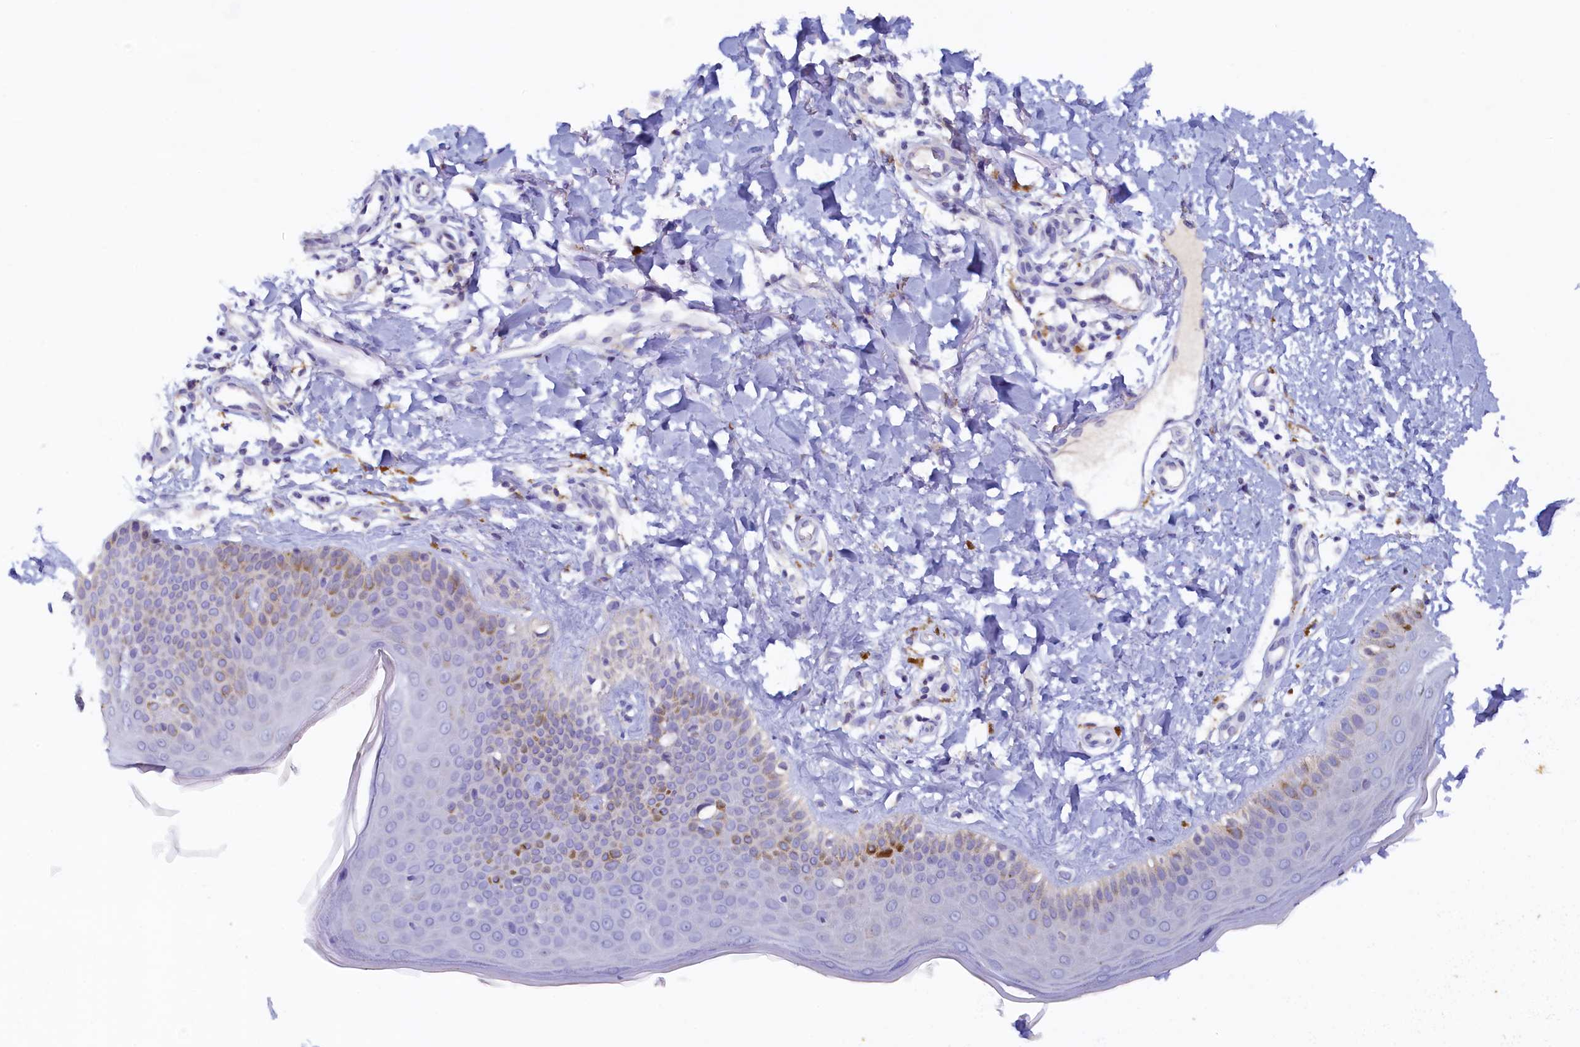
{"staining": {"intensity": "negative", "quantity": "none", "location": "none"}, "tissue": "skin", "cell_type": "Fibroblasts", "image_type": "normal", "snomed": [{"axis": "morphology", "description": "Normal tissue, NOS"}, {"axis": "topography", "description": "Skin"}], "caption": "Fibroblasts show no significant staining in unremarkable skin.", "gene": "DTD1", "patient": {"sex": "male", "age": 52}}